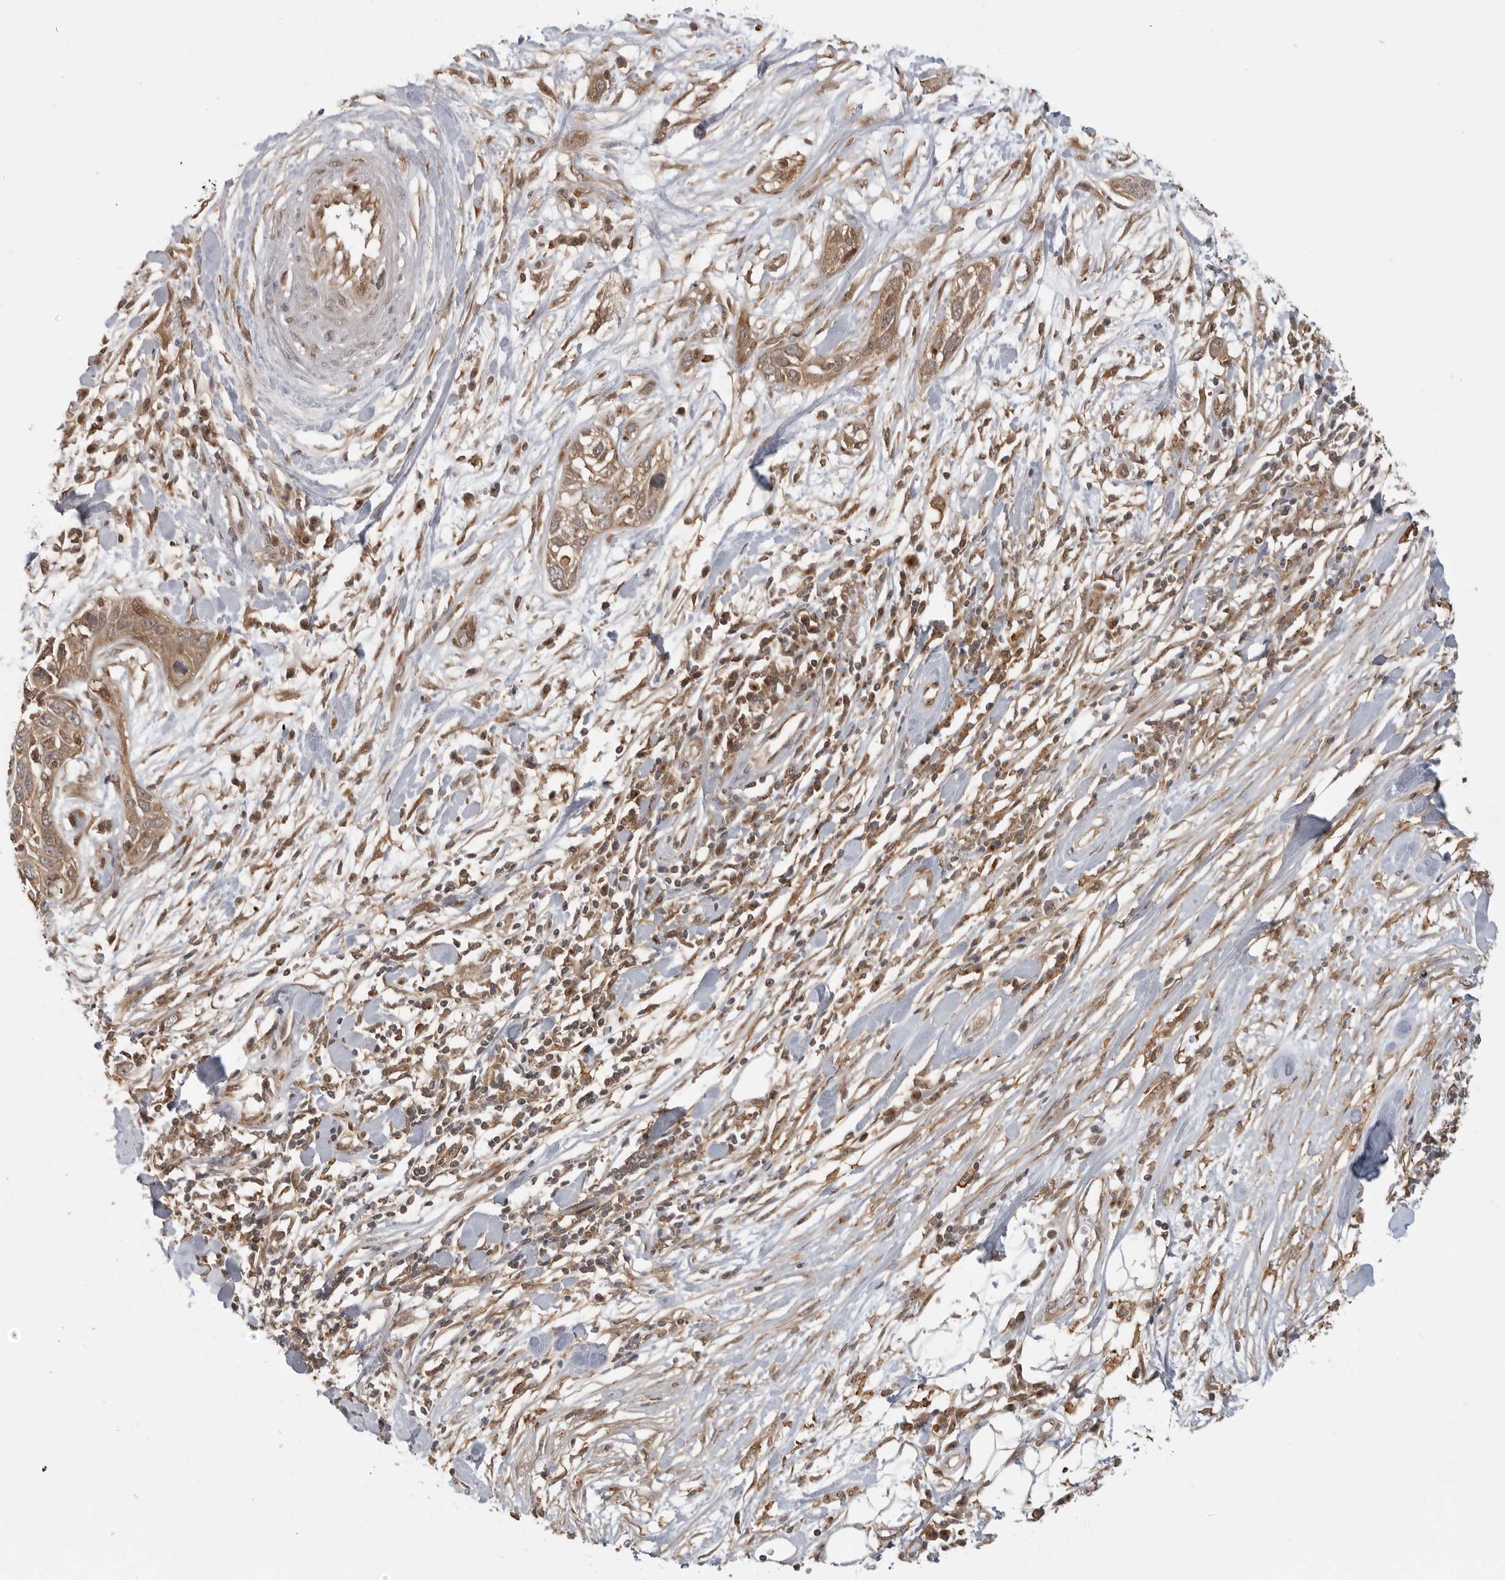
{"staining": {"intensity": "moderate", "quantity": ">75%", "location": "cytoplasmic/membranous"}, "tissue": "pancreatic cancer", "cell_type": "Tumor cells", "image_type": "cancer", "snomed": [{"axis": "morphology", "description": "Adenocarcinoma, NOS"}, {"axis": "topography", "description": "Pancreas"}], "caption": "Tumor cells display moderate cytoplasmic/membranous positivity in about >75% of cells in pancreatic cancer.", "gene": "FAT3", "patient": {"sex": "female", "age": 60}}